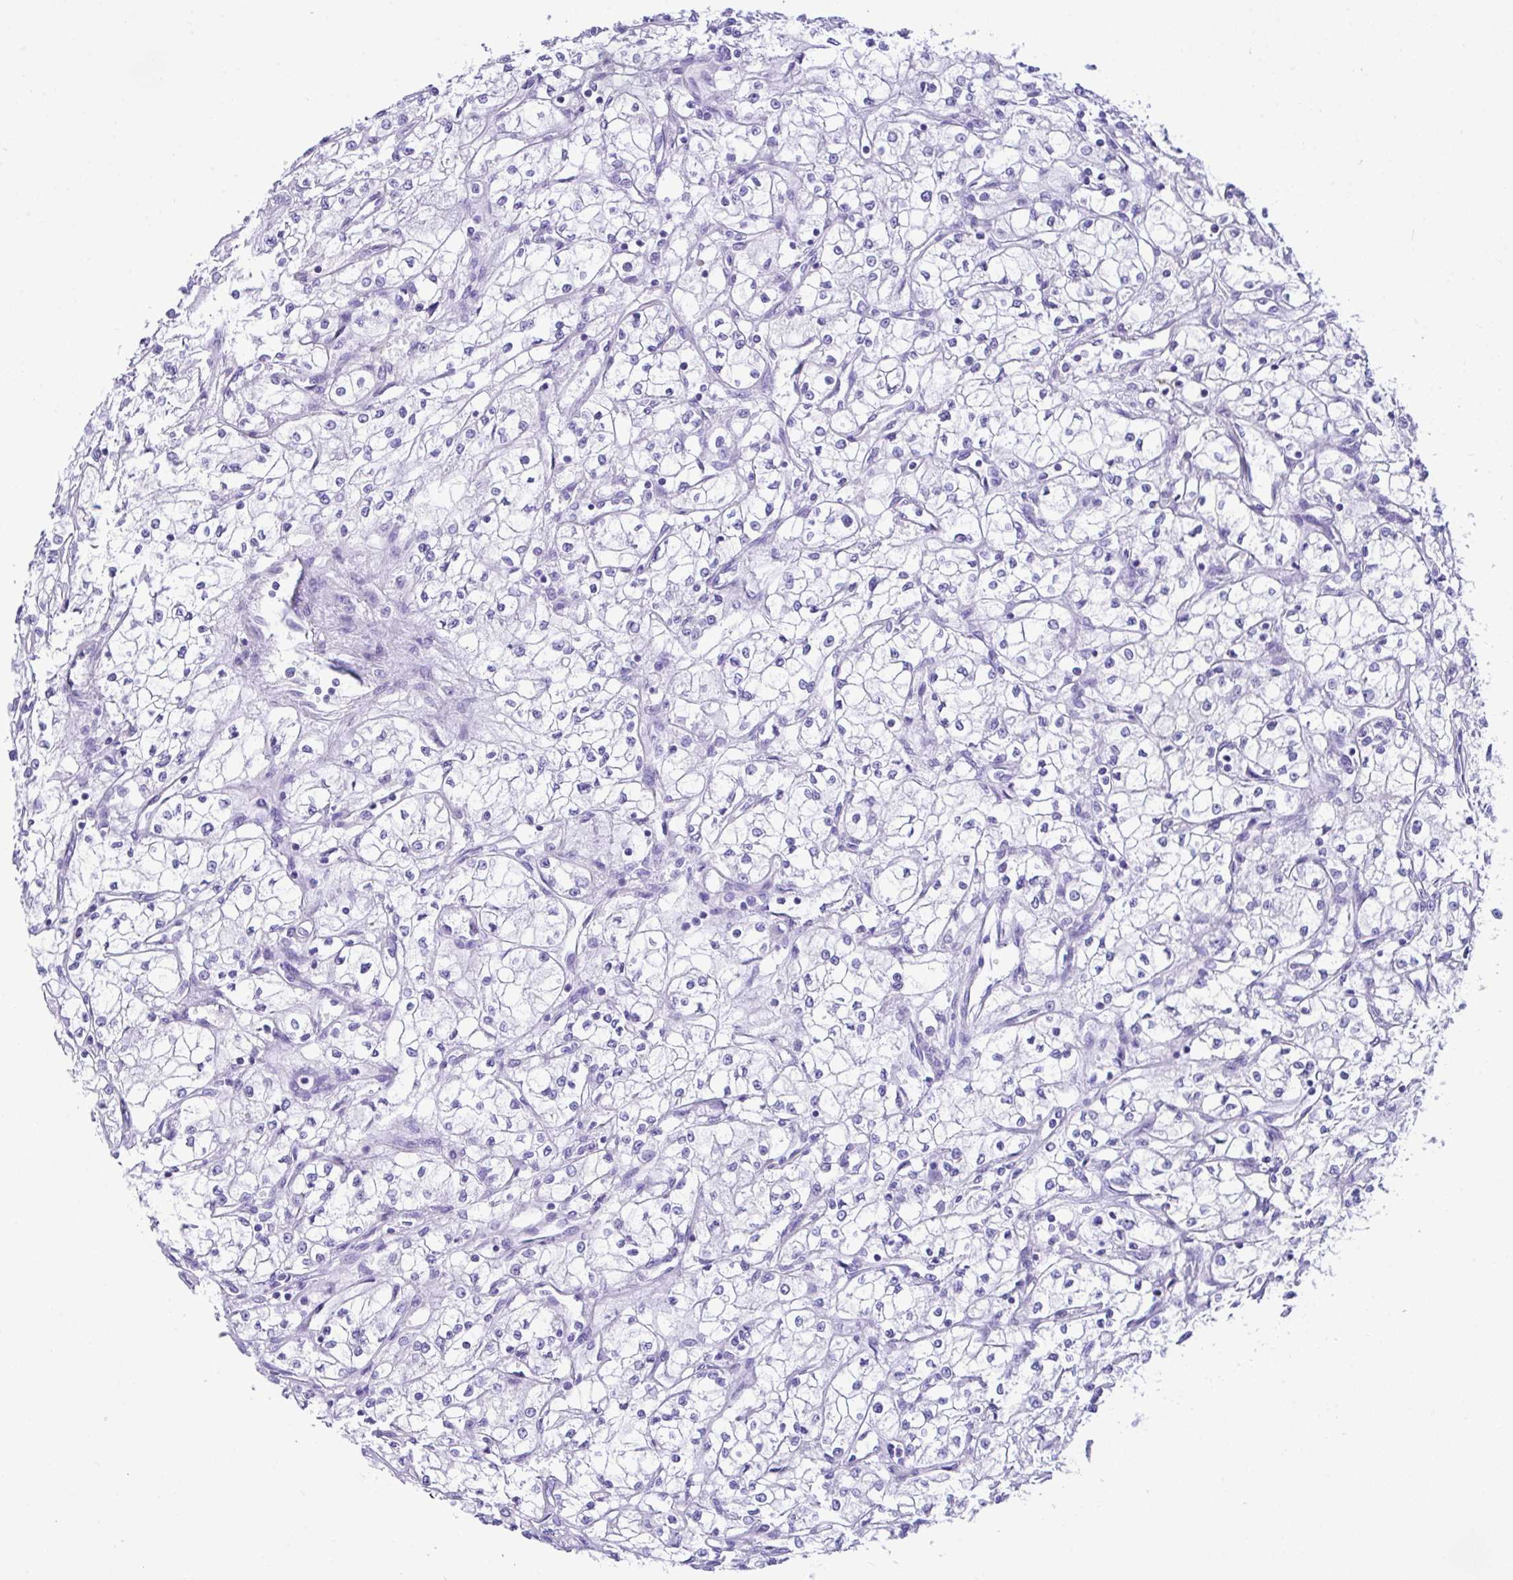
{"staining": {"intensity": "negative", "quantity": "none", "location": "none"}, "tissue": "renal cancer", "cell_type": "Tumor cells", "image_type": "cancer", "snomed": [{"axis": "morphology", "description": "Adenocarcinoma, NOS"}, {"axis": "topography", "description": "Kidney"}], "caption": "Immunohistochemistry of renal cancer shows no staining in tumor cells. The staining is performed using DAB brown chromogen with nuclei counter-stained in using hematoxylin.", "gene": "BEST4", "patient": {"sex": "male", "age": 59}}